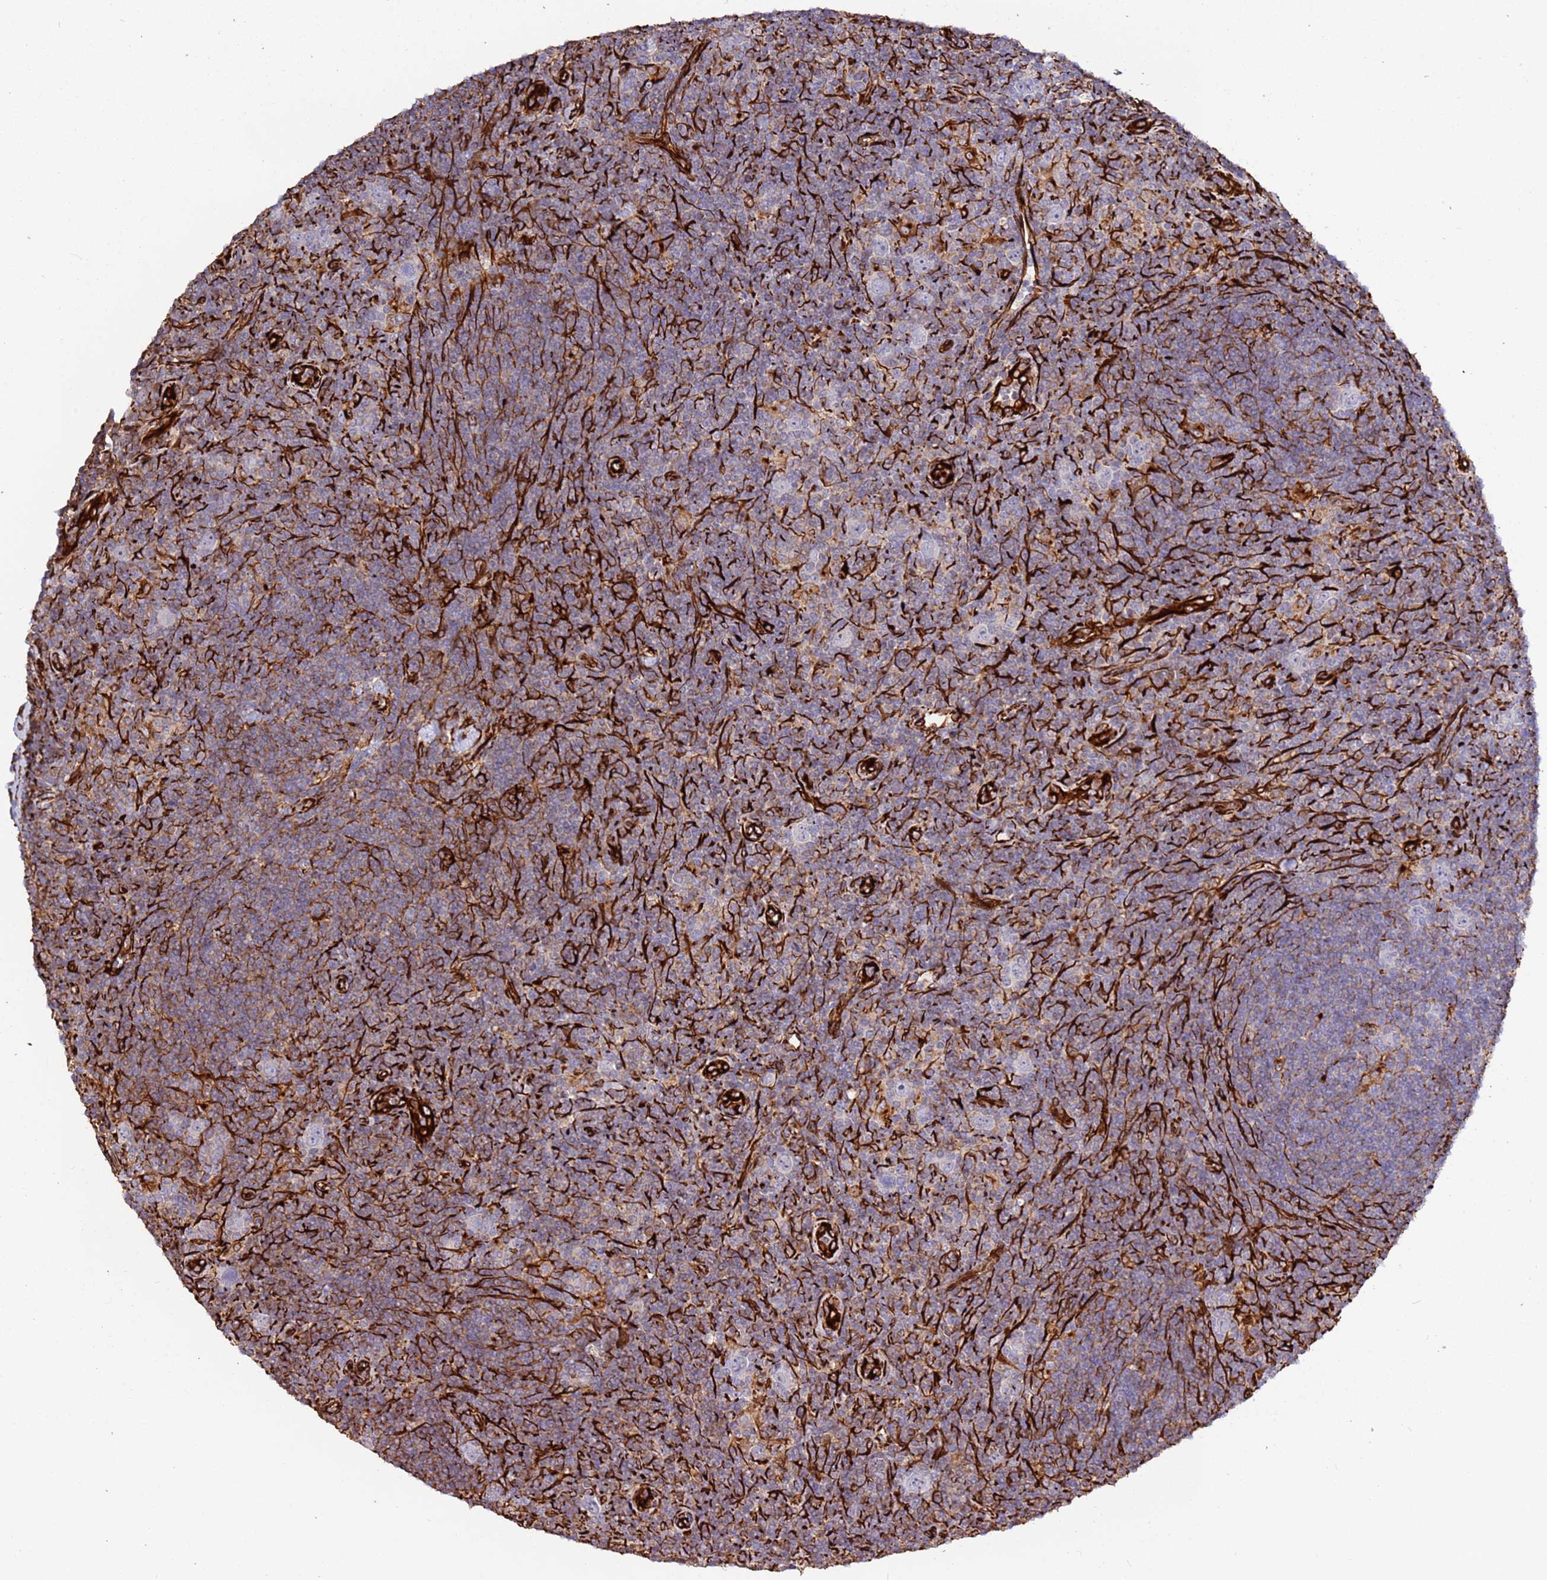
{"staining": {"intensity": "negative", "quantity": "none", "location": "none"}, "tissue": "lymphoma", "cell_type": "Tumor cells", "image_type": "cancer", "snomed": [{"axis": "morphology", "description": "Hodgkin's disease, NOS"}, {"axis": "topography", "description": "Lymph node"}], "caption": "There is no significant positivity in tumor cells of Hodgkin's disease.", "gene": "MRGPRE", "patient": {"sex": "female", "age": 57}}